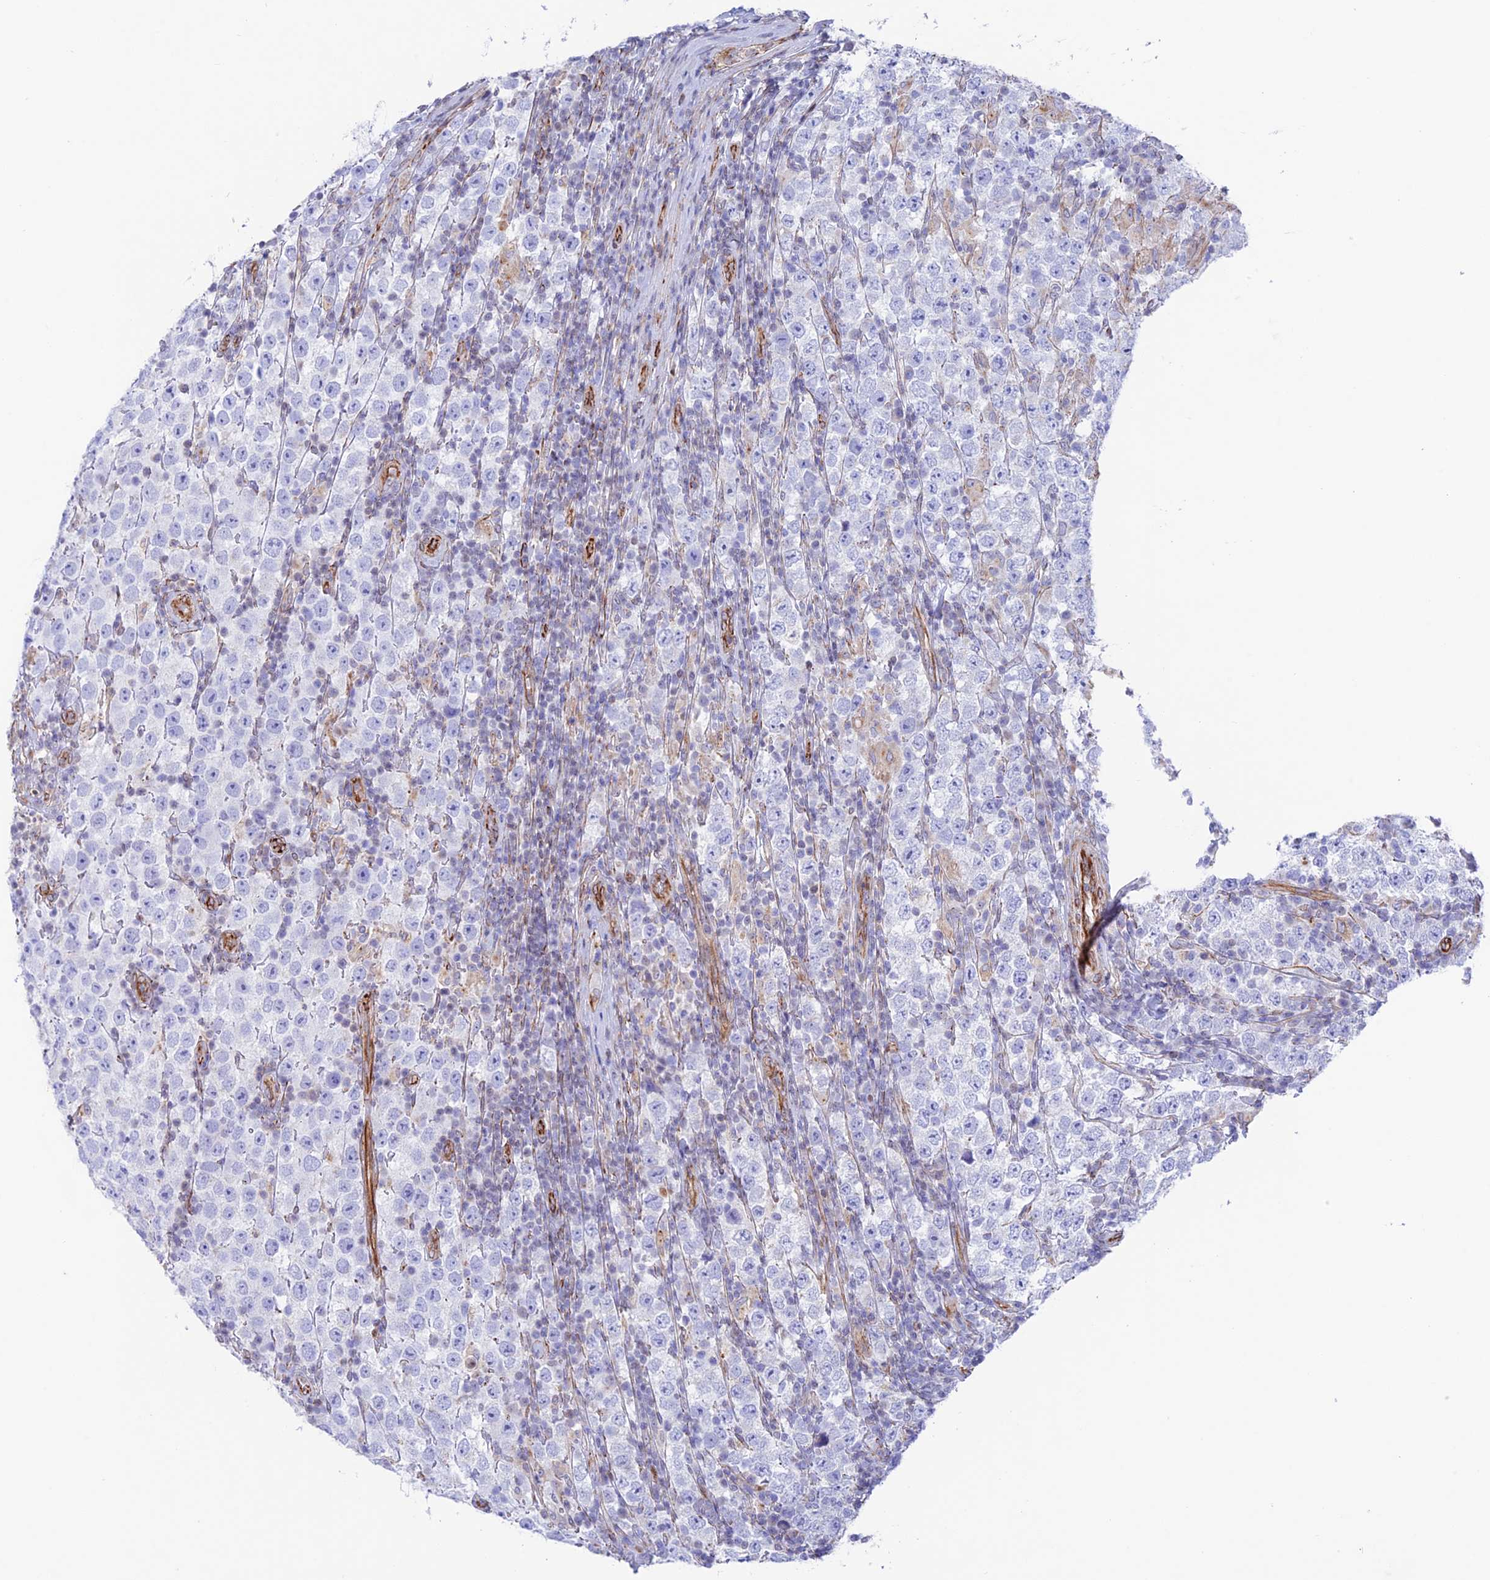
{"staining": {"intensity": "negative", "quantity": "none", "location": "none"}, "tissue": "testis cancer", "cell_type": "Tumor cells", "image_type": "cancer", "snomed": [{"axis": "morphology", "description": "Normal tissue, NOS"}, {"axis": "morphology", "description": "Urothelial carcinoma, High grade"}, {"axis": "morphology", "description": "Seminoma, NOS"}, {"axis": "morphology", "description": "Carcinoma, Embryonal, NOS"}, {"axis": "topography", "description": "Urinary bladder"}, {"axis": "topography", "description": "Testis"}], "caption": "This is a micrograph of immunohistochemistry (IHC) staining of testis seminoma, which shows no expression in tumor cells.", "gene": "ZNF652", "patient": {"sex": "male", "age": 41}}